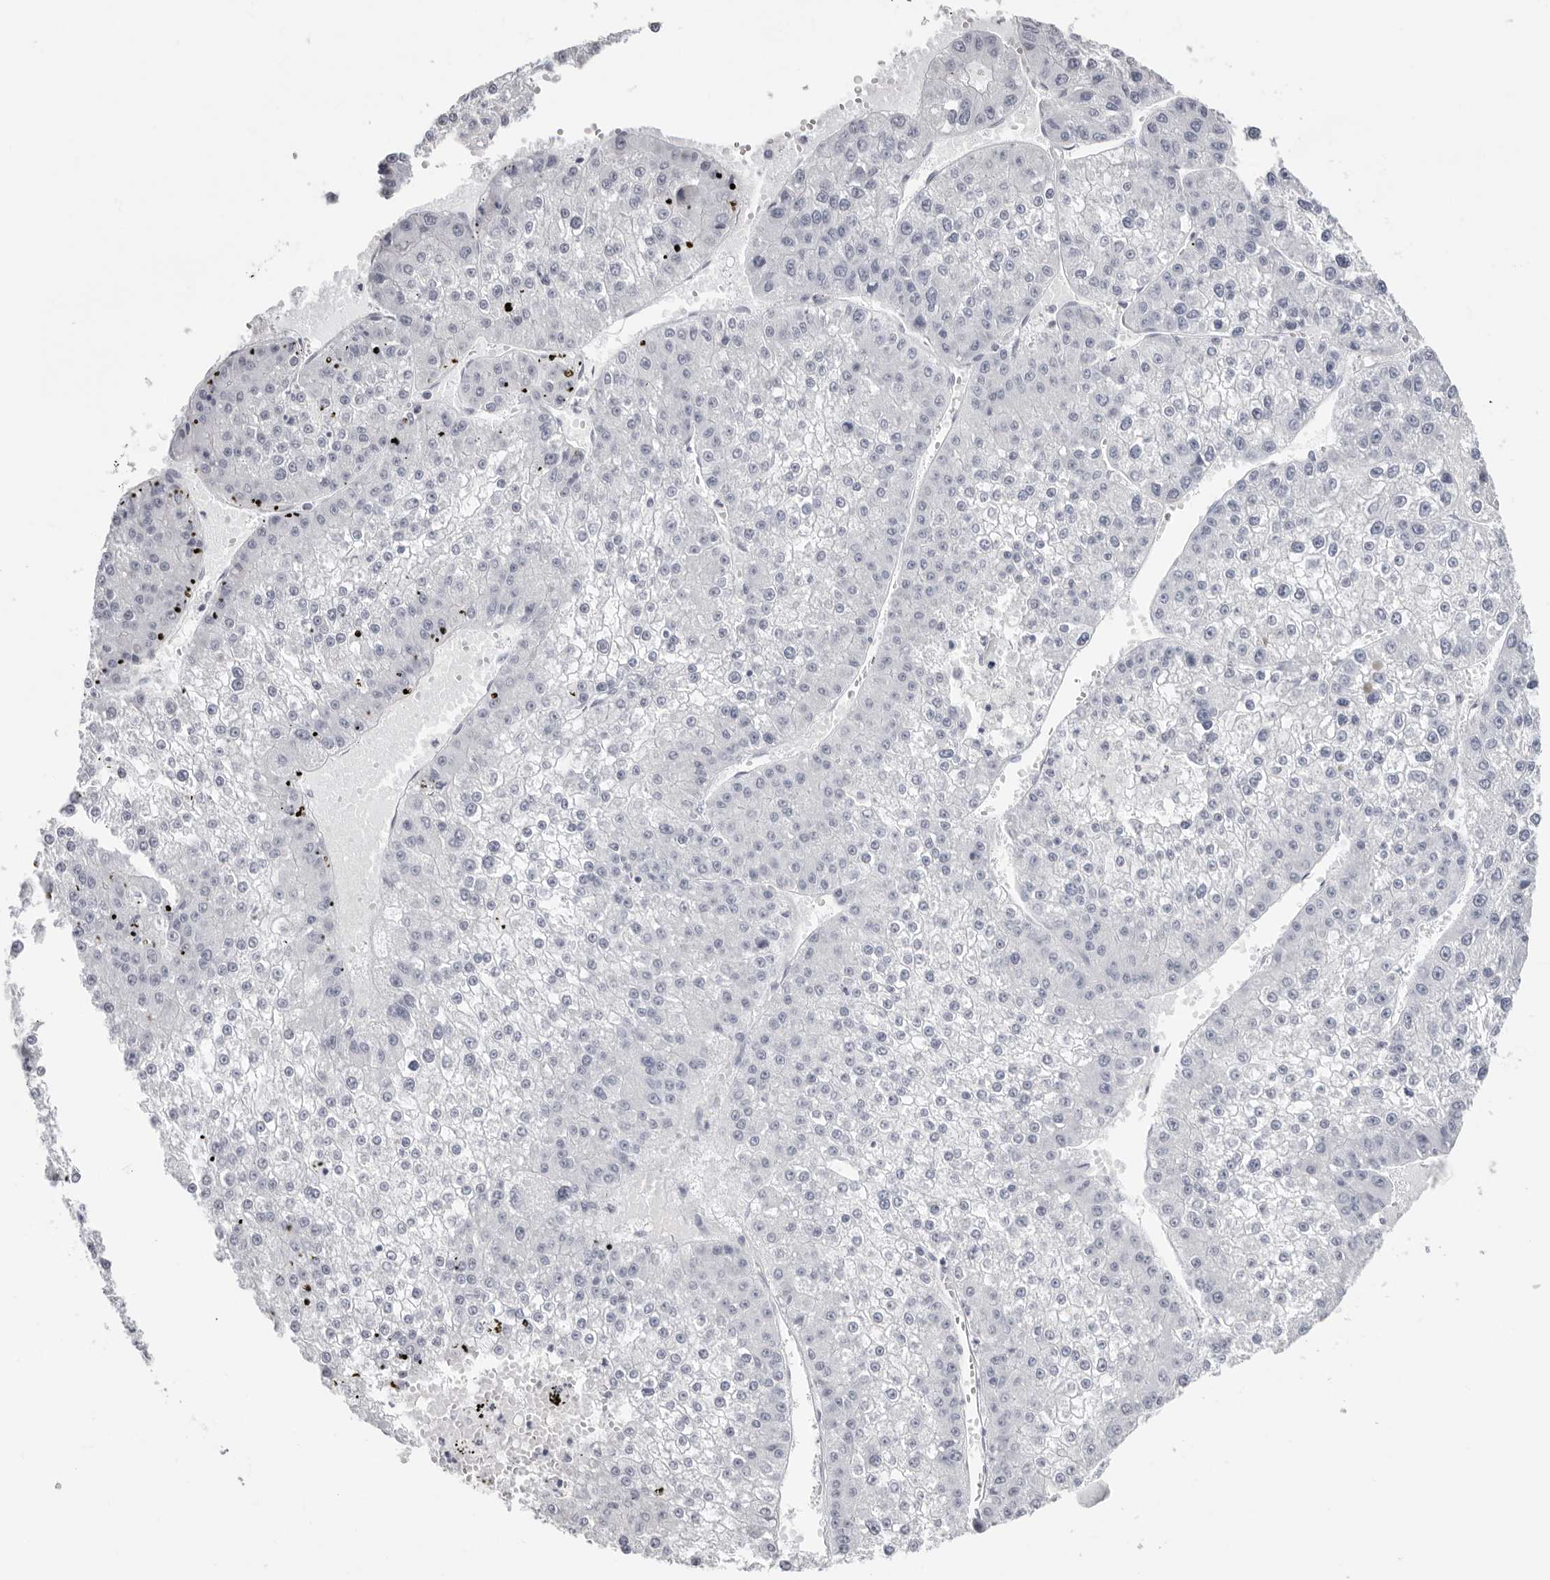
{"staining": {"intensity": "negative", "quantity": "none", "location": "none"}, "tissue": "liver cancer", "cell_type": "Tumor cells", "image_type": "cancer", "snomed": [{"axis": "morphology", "description": "Carcinoma, Hepatocellular, NOS"}, {"axis": "topography", "description": "Liver"}], "caption": "Hepatocellular carcinoma (liver) was stained to show a protein in brown. There is no significant expression in tumor cells.", "gene": "INSL3", "patient": {"sex": "female", "age": 73}}